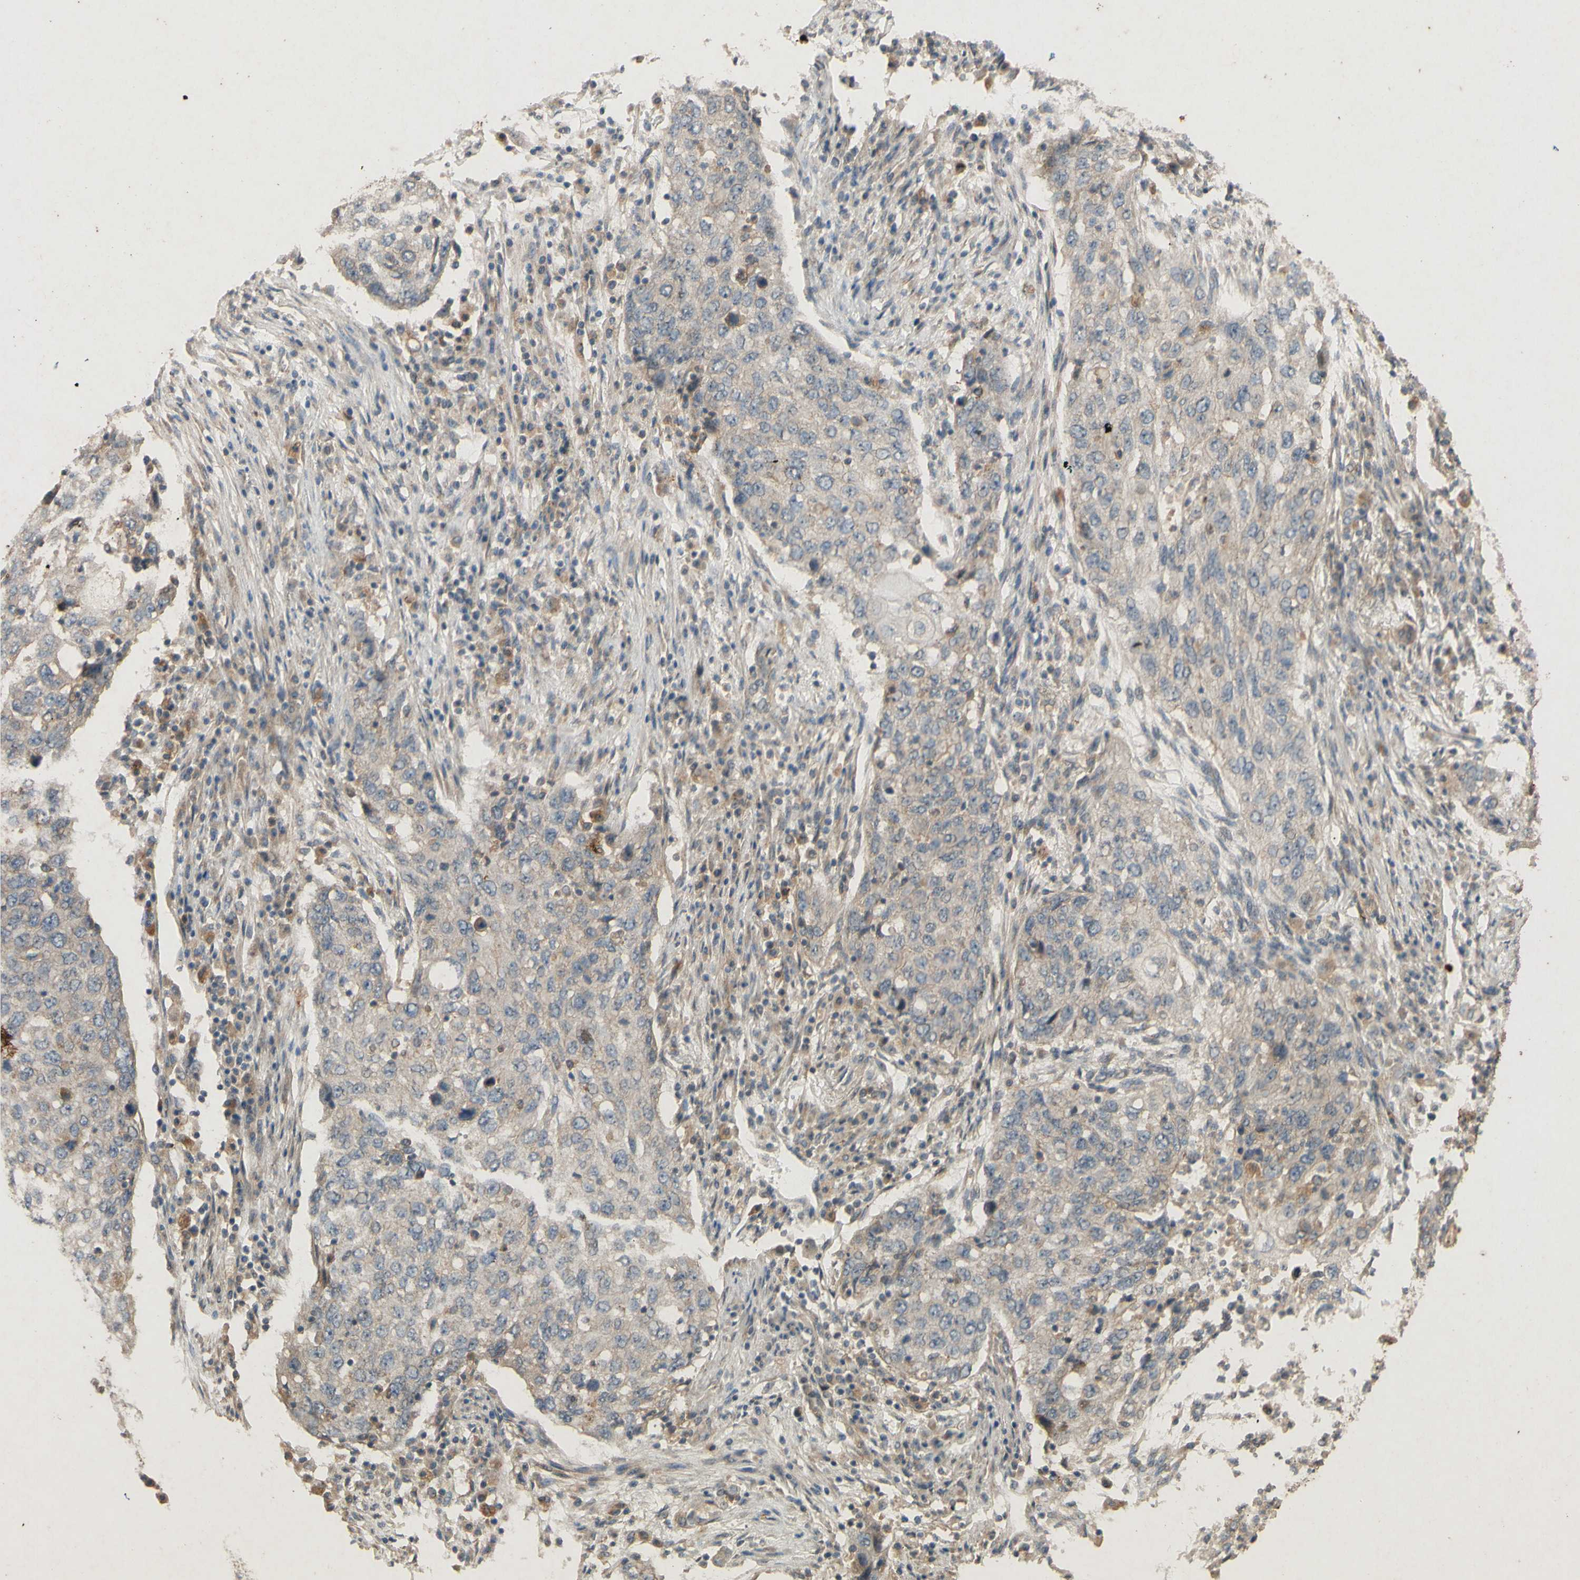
{"staining": {"intensity": "negative", "quantity": "none", "location": "none"}, "tissue": "lung cancer", "cell_type": "Tumor cells", "image_type": "cancer", "snomed": [{"axis": "morphology", "description": "Squamous cell carcinoma, NOS"}, {"axis": "topography", "description": "Lung"}], "caption": "Human lung cancer (squamous cell carcinoma) stained for a protein using IHC demonstrates no staining in tumor cells.", "gene": "ATP6V1F", "patient": {"sex": "female", "age": 63}}